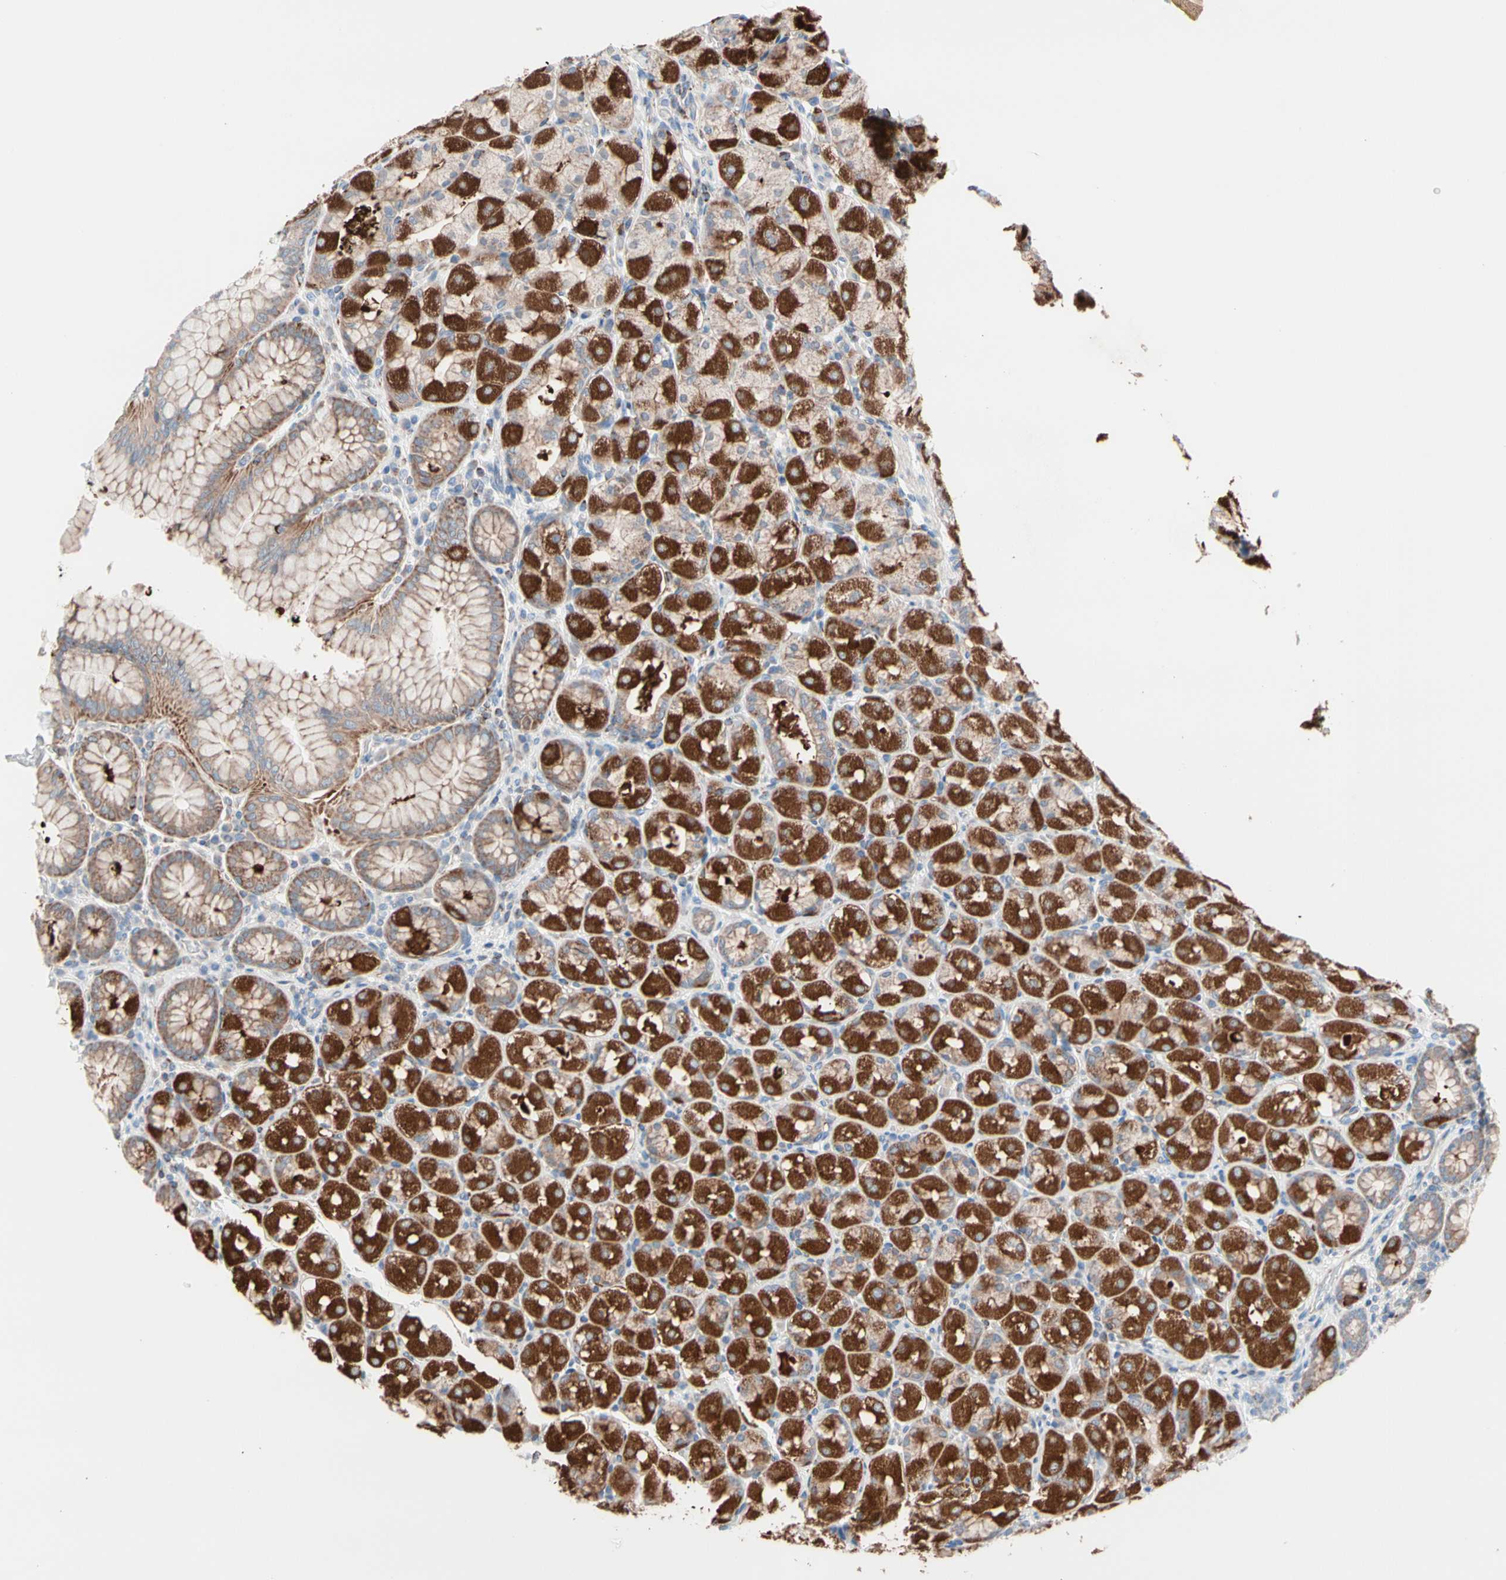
{"staining": {"intensity": "strong", "quantity": "25%-75%", "location": "cytoplasmic/membranous"}, "tissue": "stomach", "cell_type": "Glandular cells", "image_type": "normal", "snomed": [{"axis": "morphology", "description": "Normal tissue, NOS"}, {"axis": "topography", "description": "Stomach, upper"}], "caption": "DAB (3,3'-diaminobenzidine) immunohistochemical staining of unremarkable human stomach demonstrates strong cytoplasmic/membranous protein staining in approximately 25%-75% of glandular cells.", "gene": "HK1", "patient": {"sex": "male", "age": 68}}